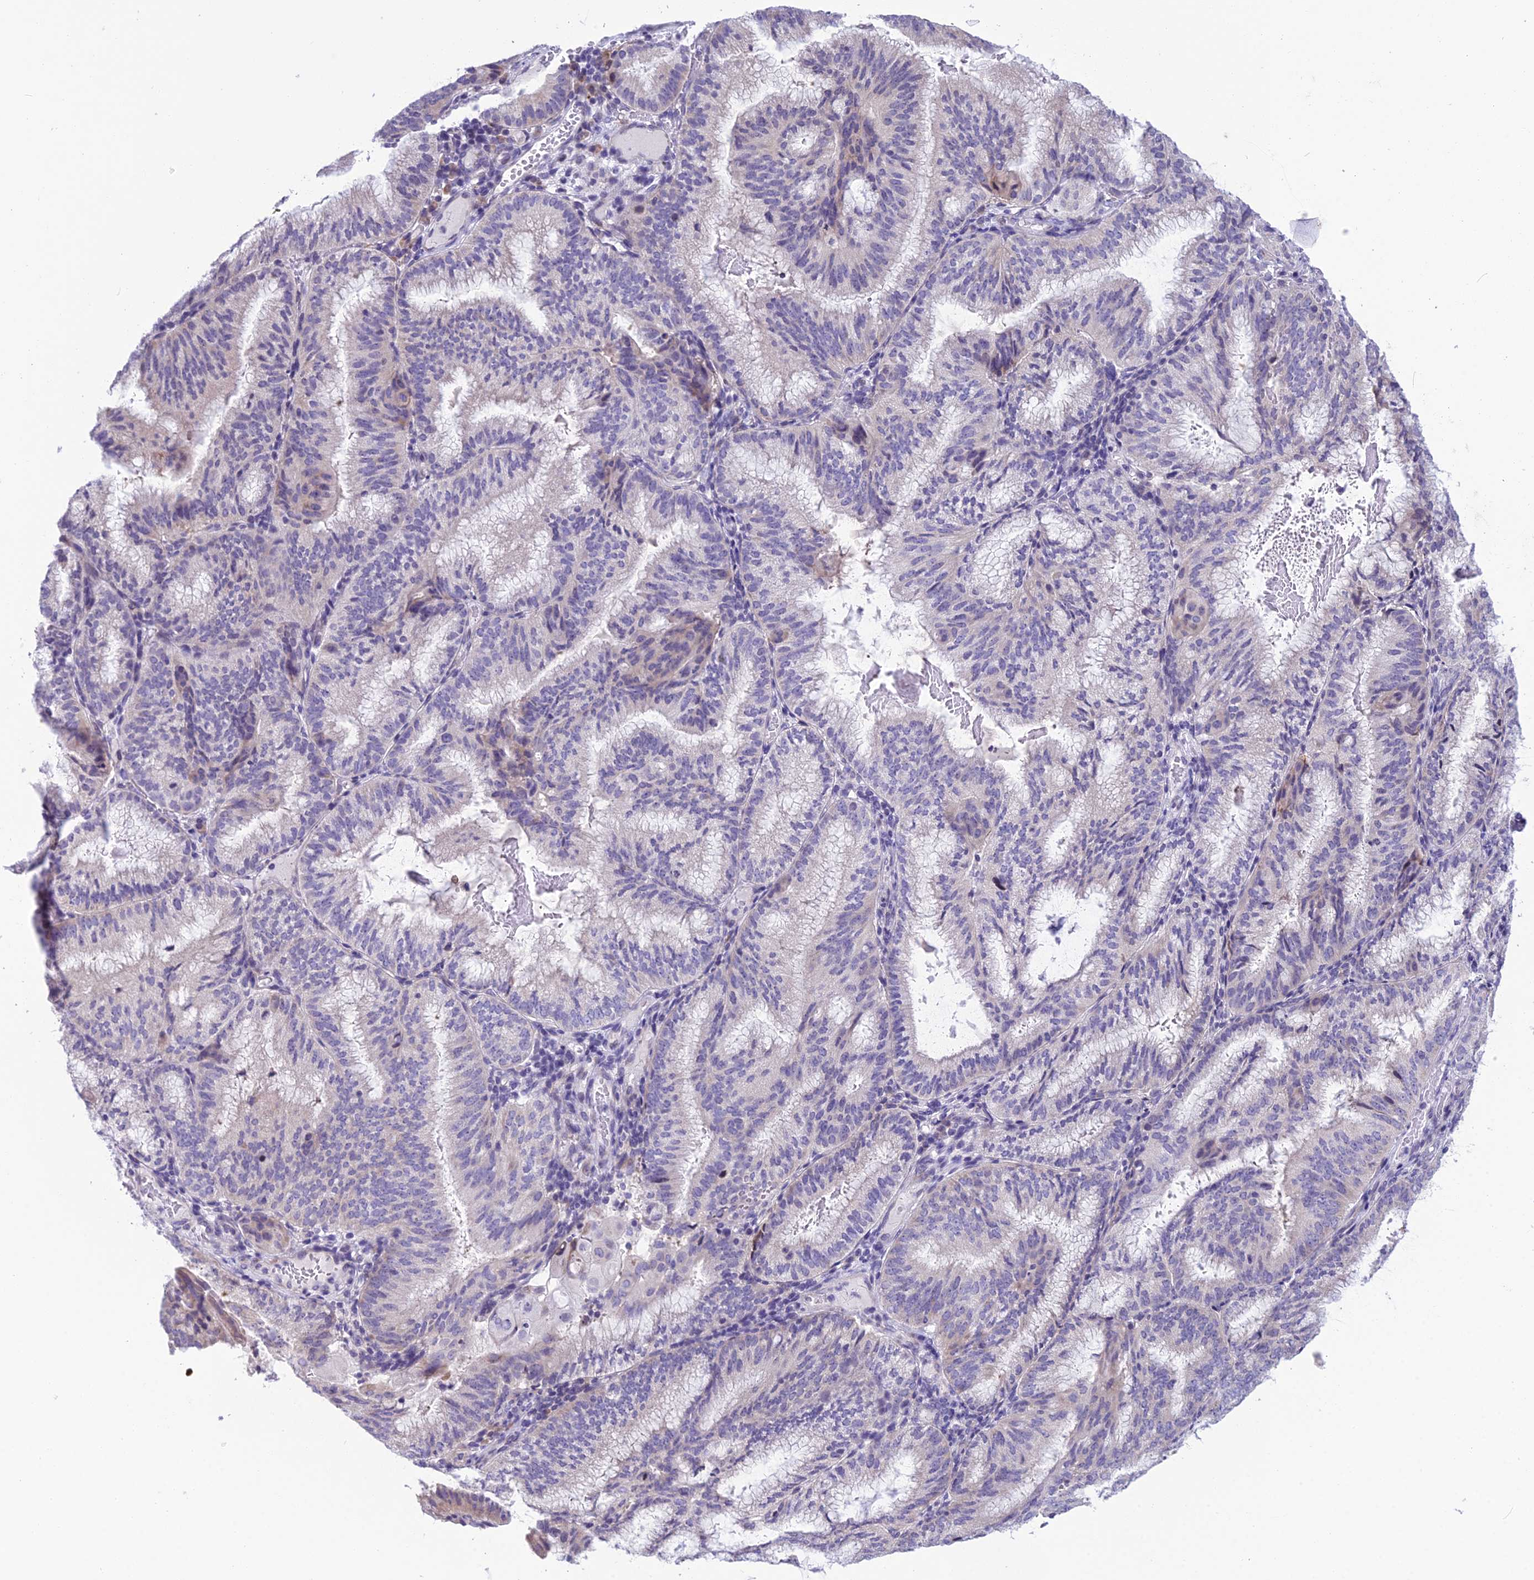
{"staining": {"intensity": "weak", "quantity": "<25%", "location": "cytoplasmic/membranous"}, "tissue": "endometrial cancer", "cell_type": "Tumor cells", "image_type": "cancer", "snomed": [{"axis": "morphology", "description": "Adenocarcinoma, NOS"}, {"axis": "topography", "description": "Endometrium"}], "caption": "High power microscopy image of an IHC photomicrograph of endometrial cancer, revealing no significant positivity in tumor cells.", "gene": "RPS26", "patient": {"sex": "female", "age": 49}}